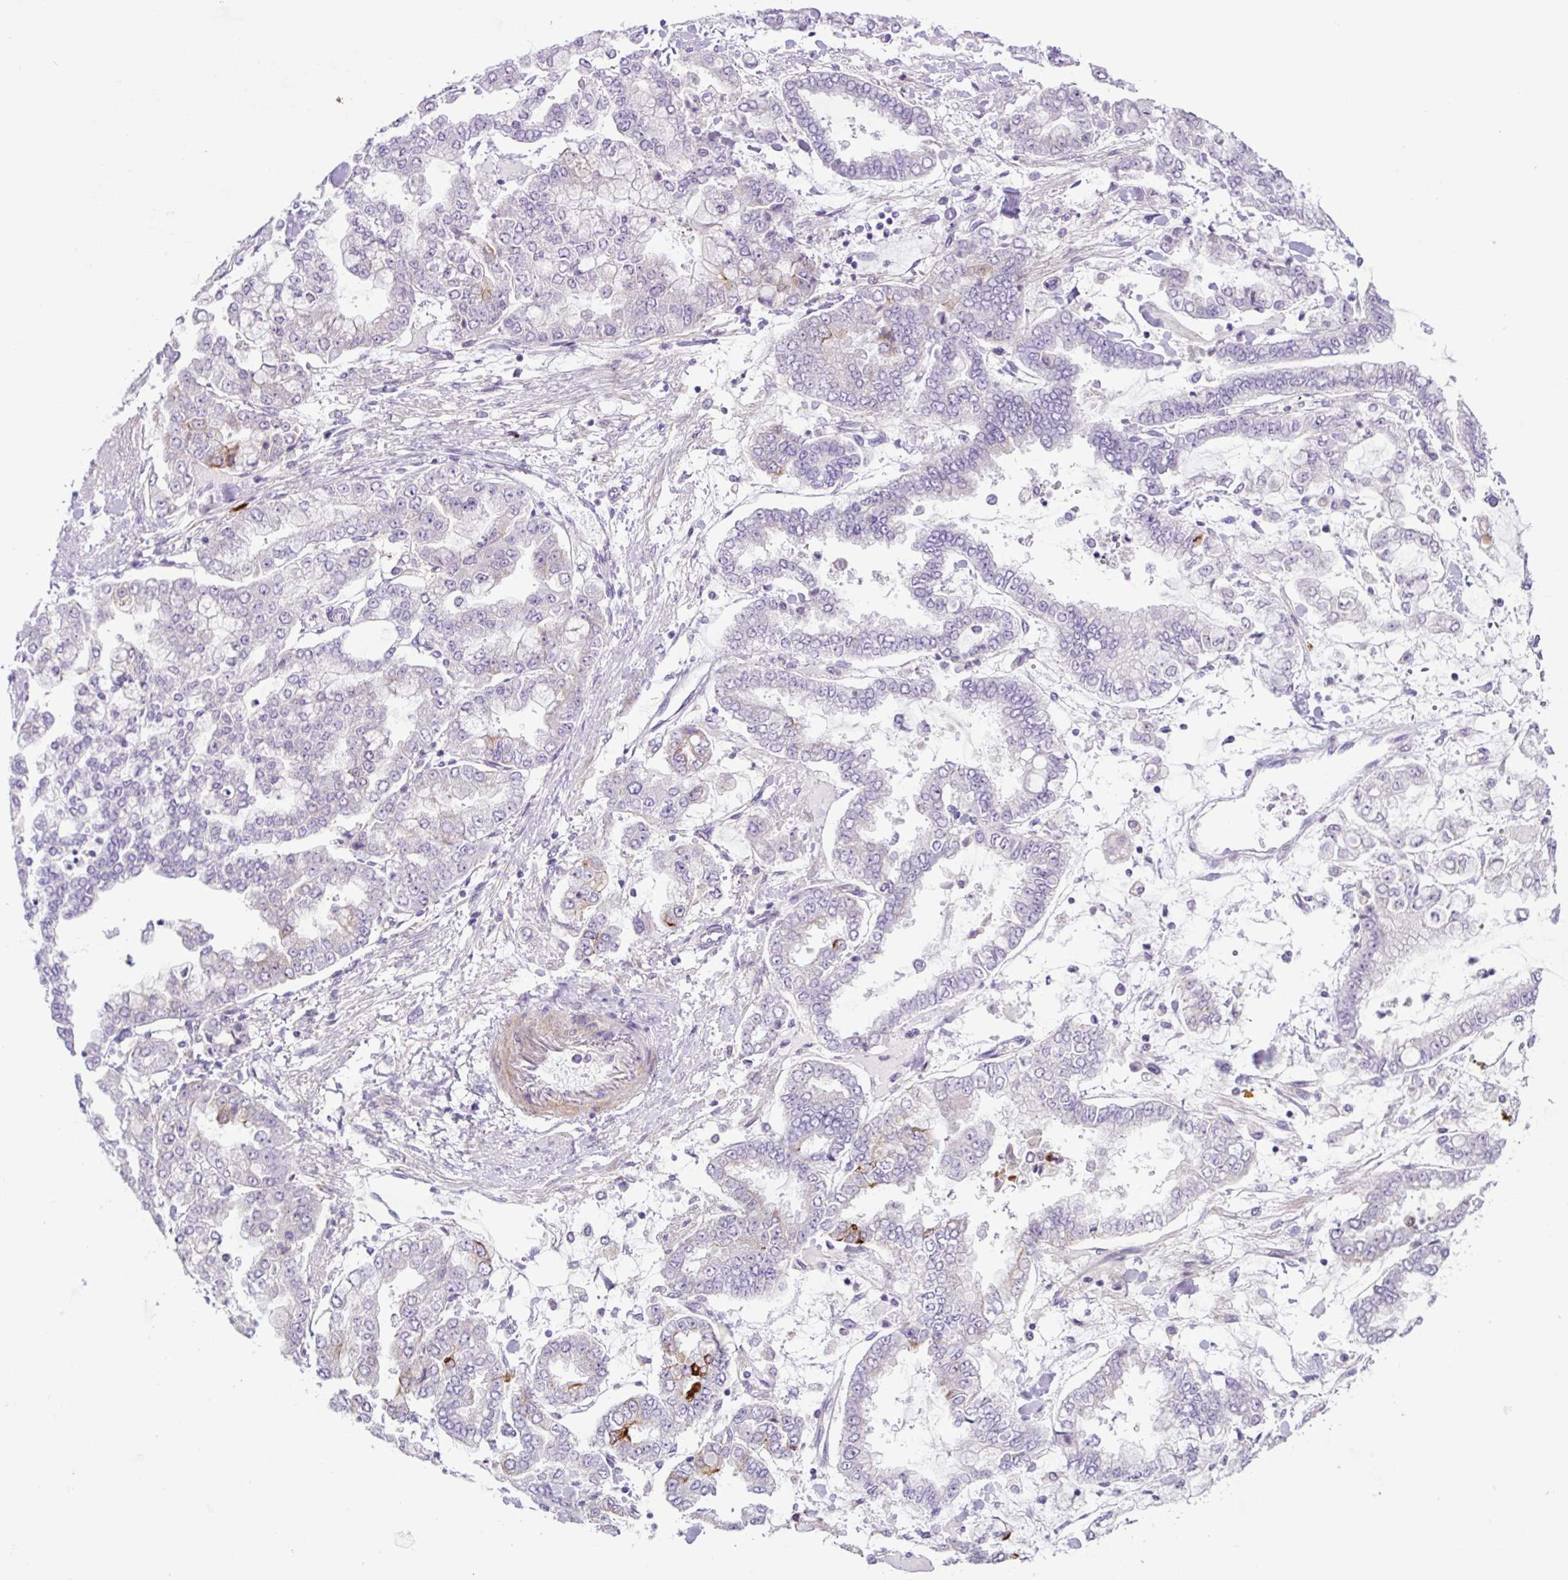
{"staining": {"intensity": "strong", "quantity": "<25%", "location": "cytoplasmic/membranous"}, "tissue": "stomach cancer", "cell_type": "Tumor cells", "image_type": "cancer", "snomed": [{"axis": "morphology", "description": "Normal tissue, NOS"}, {"axis": "morphology", "description": "Adenocarcinoma, NOS"}, {"axis": "topography", "description": "Stomach, upper"}, {"axis": "topography", "description": "Stomach"}], "caption": "Immunohistochemistry (IHC) of adenocarcinoma (stomach) displays medium levels of strong cytoplasmic/membranous positivity in approximately <25% of tumor cells.", "gene": "OGDHL", "patient": {"sex": "male", "age": 76}}